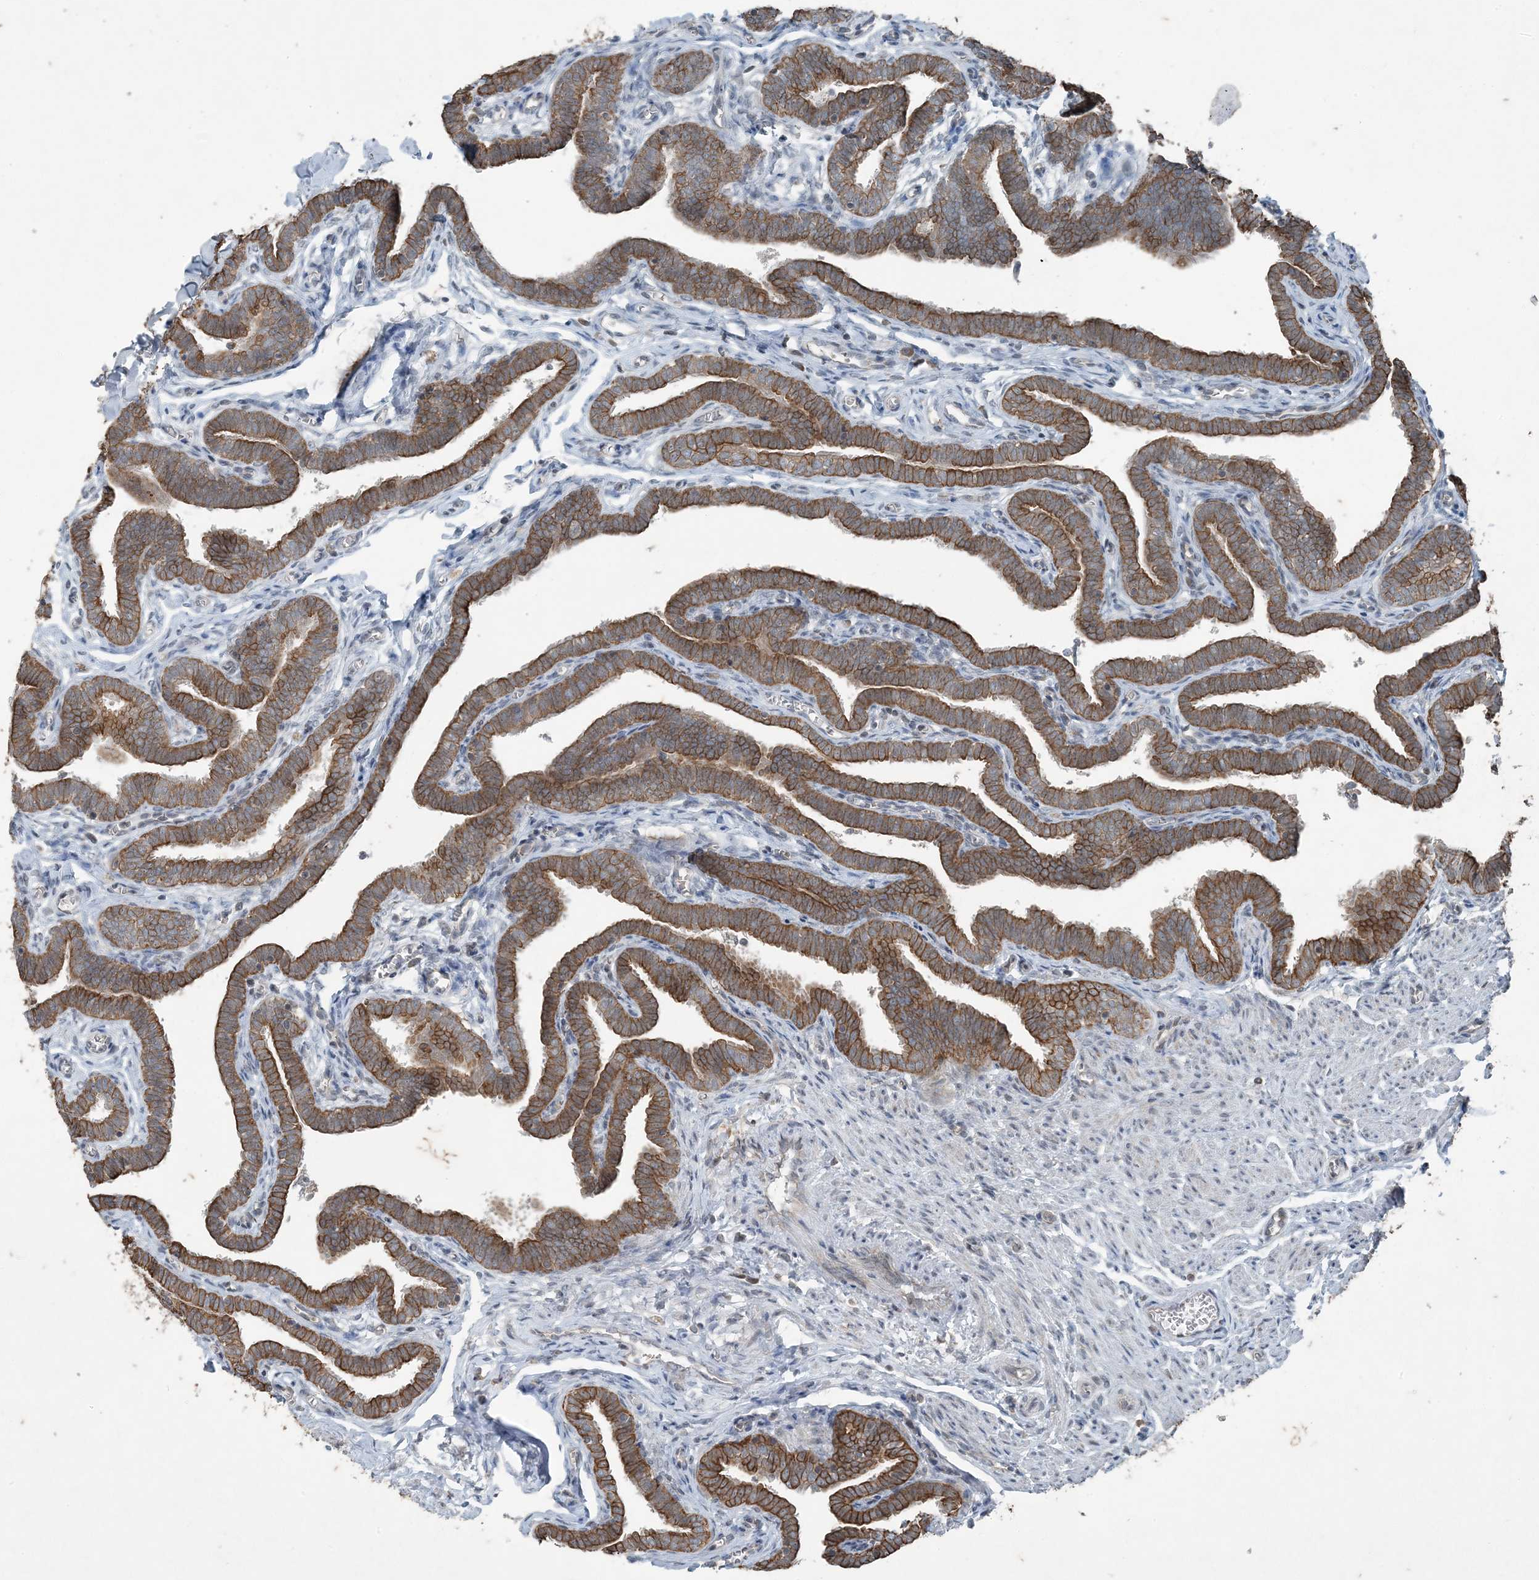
{"staining": {"intensity": "strong", "quantity": "25%-75%", "location": "cytoplasmic/membranous"}, "tissue": "fallopian tube", "cell_type": "Glandular cells", "image_type": "normal", "snomed": [{"axis": "morphology", "description": "Normal tissue, NOS"}, {"axis": "topography", "description": "Fallopian tube"}], "caption": "A photomicrograph of human fallopian tube stained for a protein exhibits strong cytoplasmic/membranous brown staining in glandular cells.", "gene": "PC", "patient": {"sex": "female", "age": 36}}